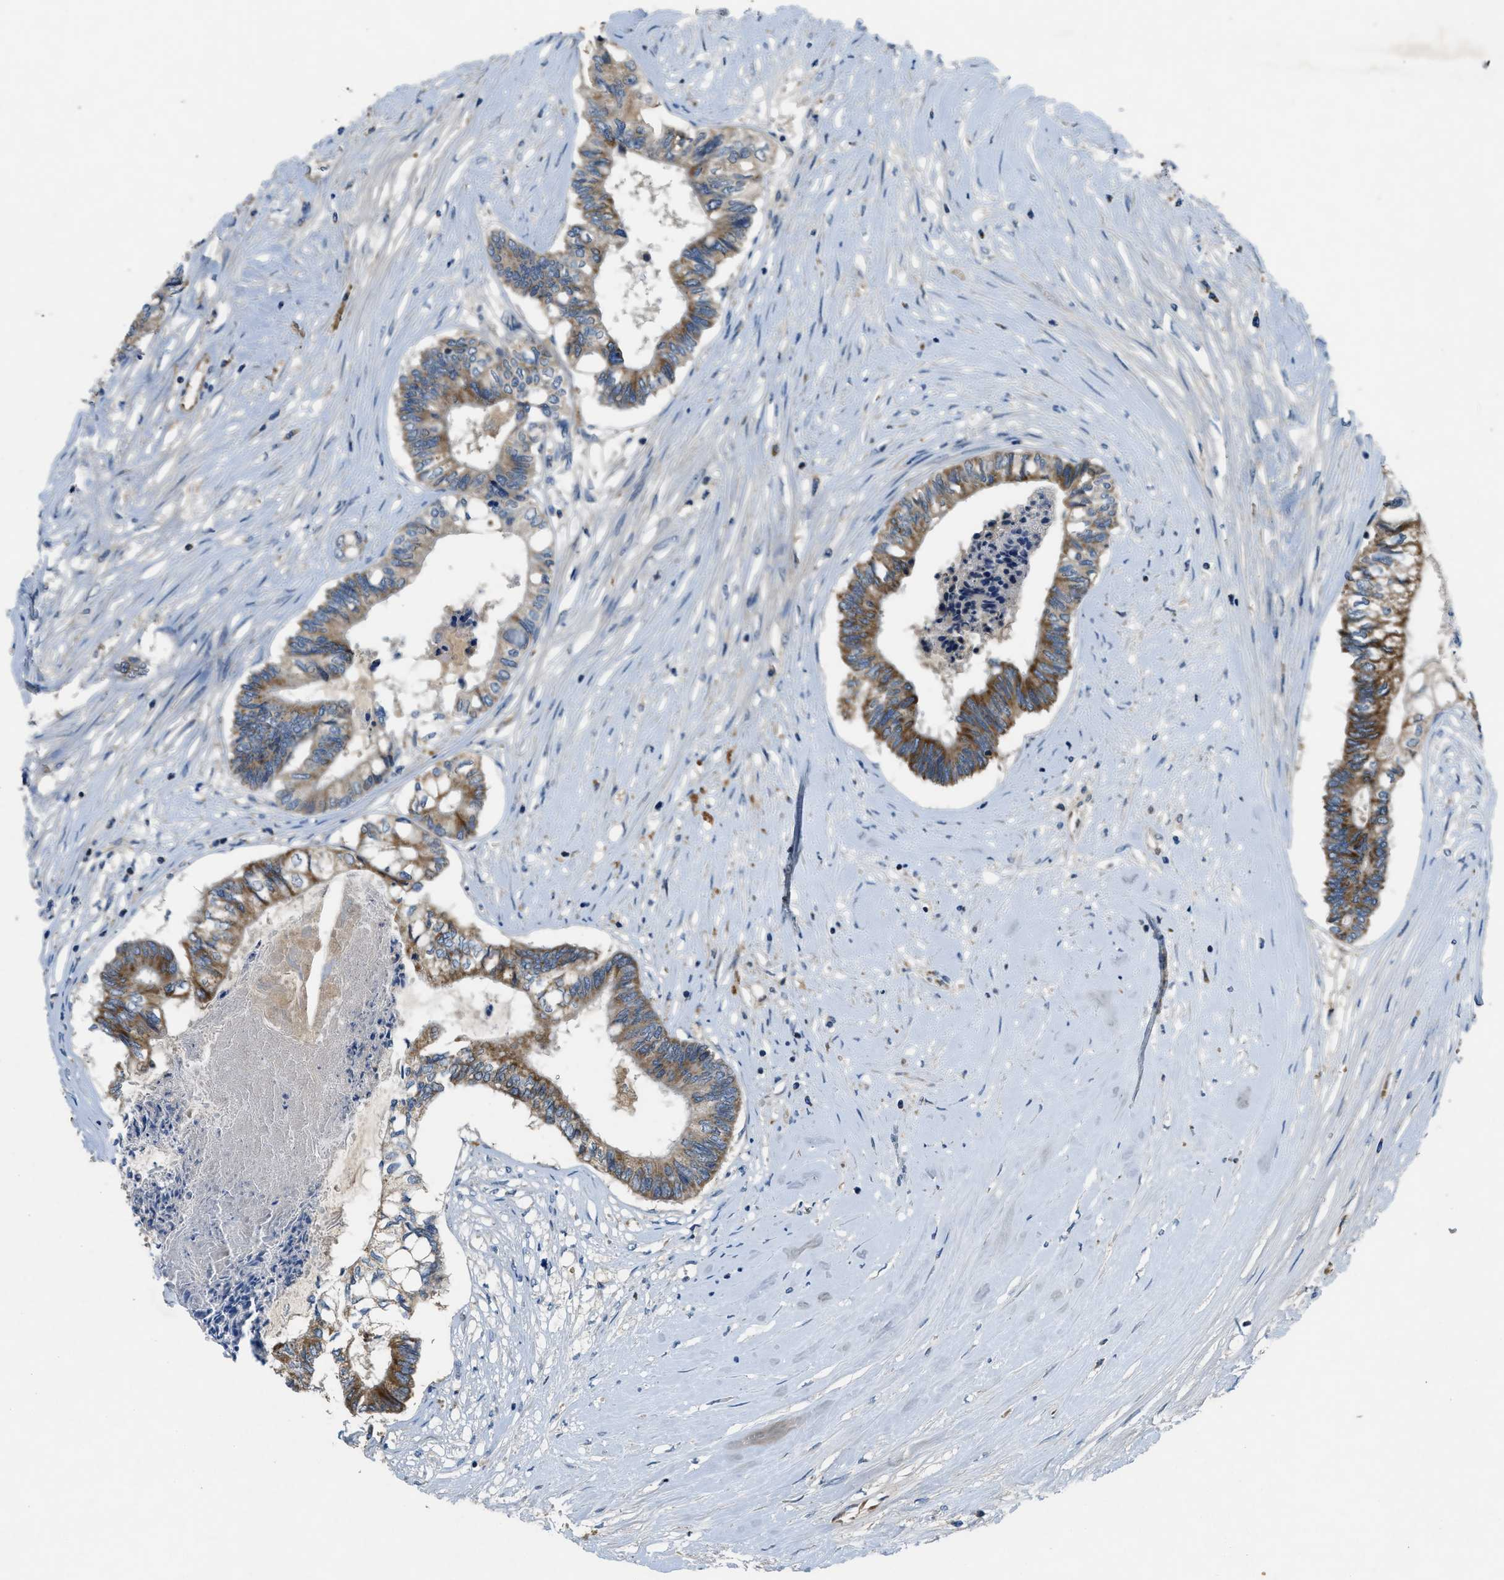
{"staining": {"intensity": "strong", "quantity": "25%-75%", "location": "cytoplasmic/membranous"}, "tissue": "colorectal cancer", "cell_type": "Tumor cells", "image_type": "cancer", "snomed": [{"axis": "morphology", "description": "Adenocarcinoma, NOS"}, {"axis": "topography", "description": "Rectum"}], "caption": "This is an image of immunohistochemistry staining of adenocarcinoma (colorectal), which shows strong positivity in the cytoplasmic/membranous of tumor cells.", "gene": "PNKD", "patient": {"sex": "male", "age": 63}}